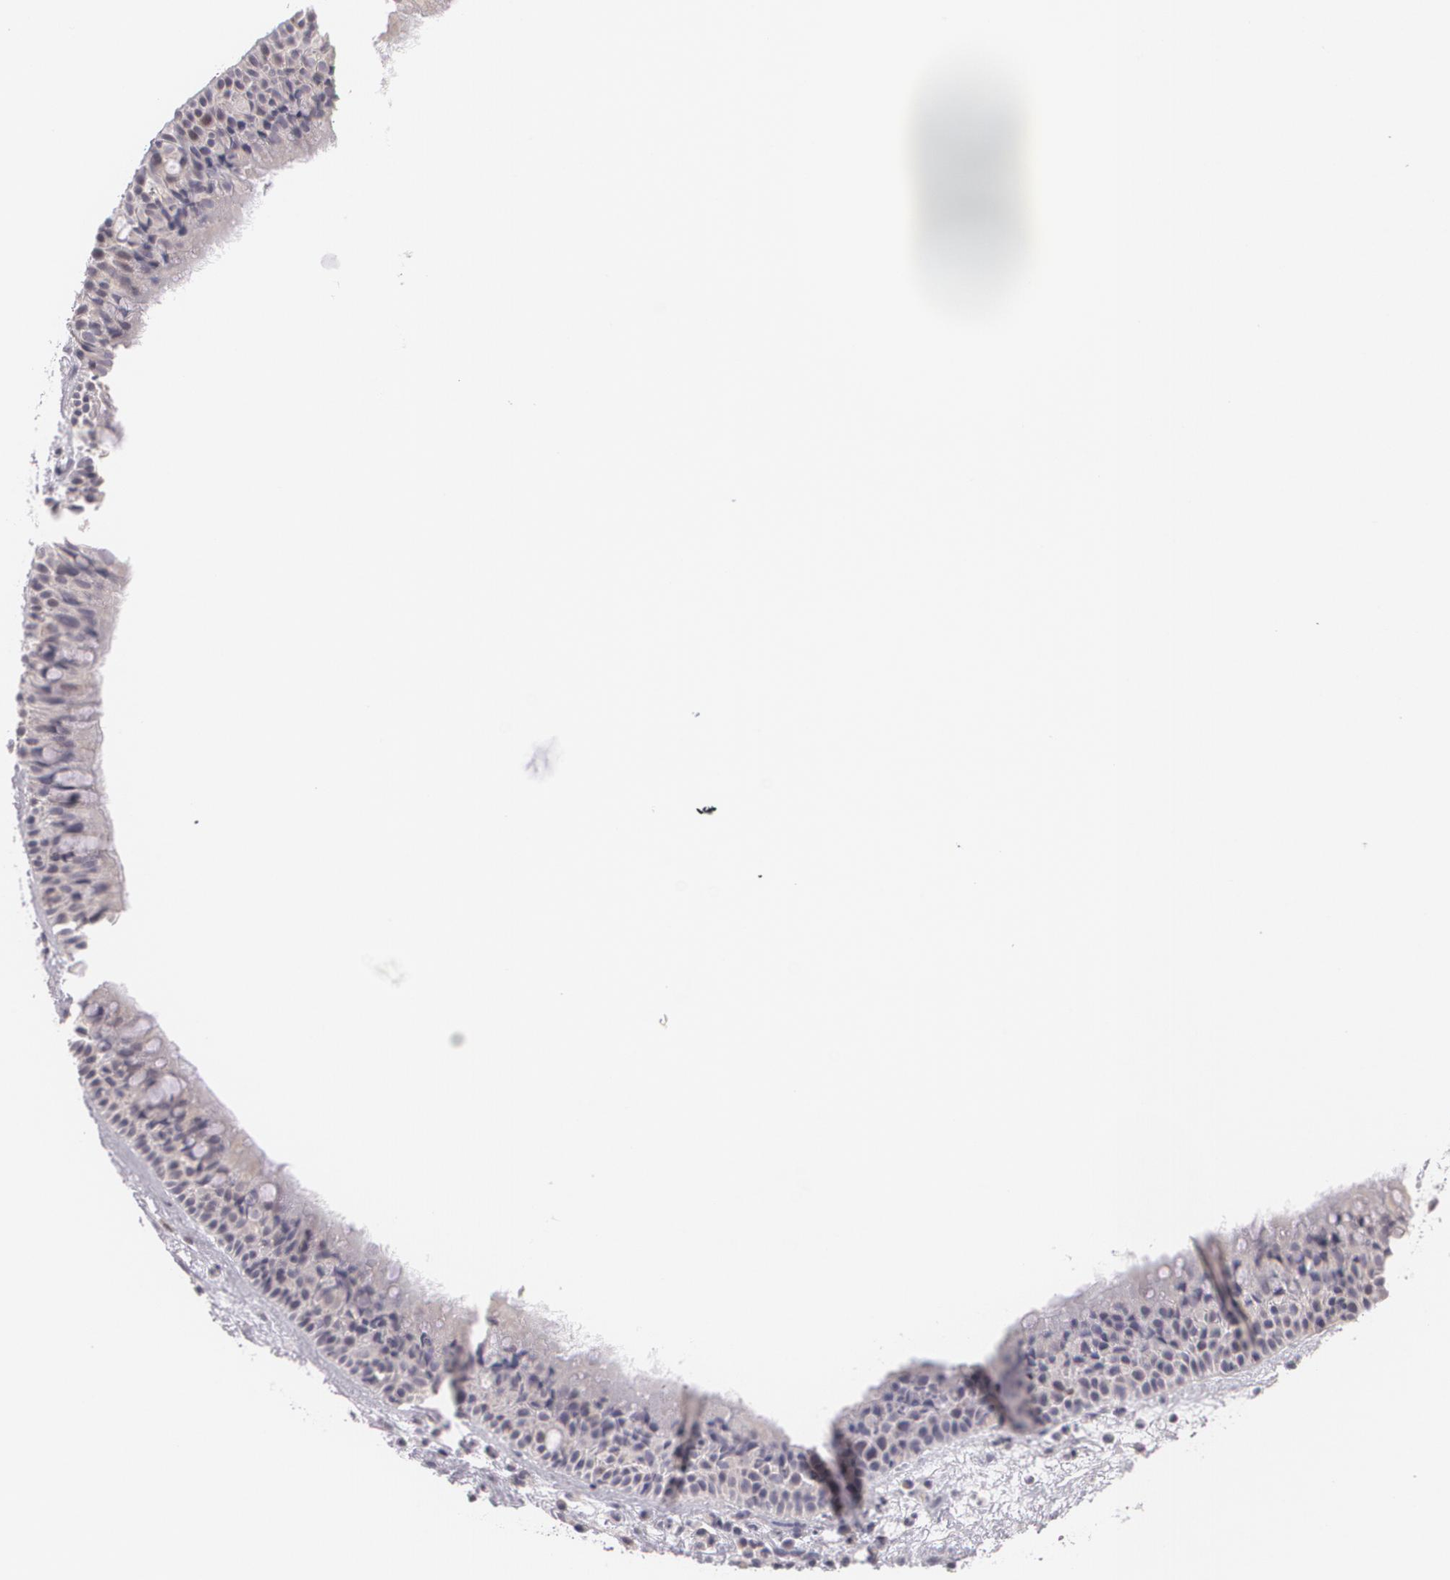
{"staining": {"intensity": "negative", "quantity": "none", "location": "none"}, "tissue": "nasopharynx", "cell_type": "Respiratory epithelial cells", "image_type": "normal", "snomed": [{"axis": "morphology", "description": "Normal tissue, NOS"}, {"axis": "topography", "description": "Nasopharynx"}], "caption": "The histopathology image exhibits no significant expression in respiratory epithelial cells of nasopharynx.", "gene": "ZBTB16", "patient": {"sex": "male", "age": 63}}